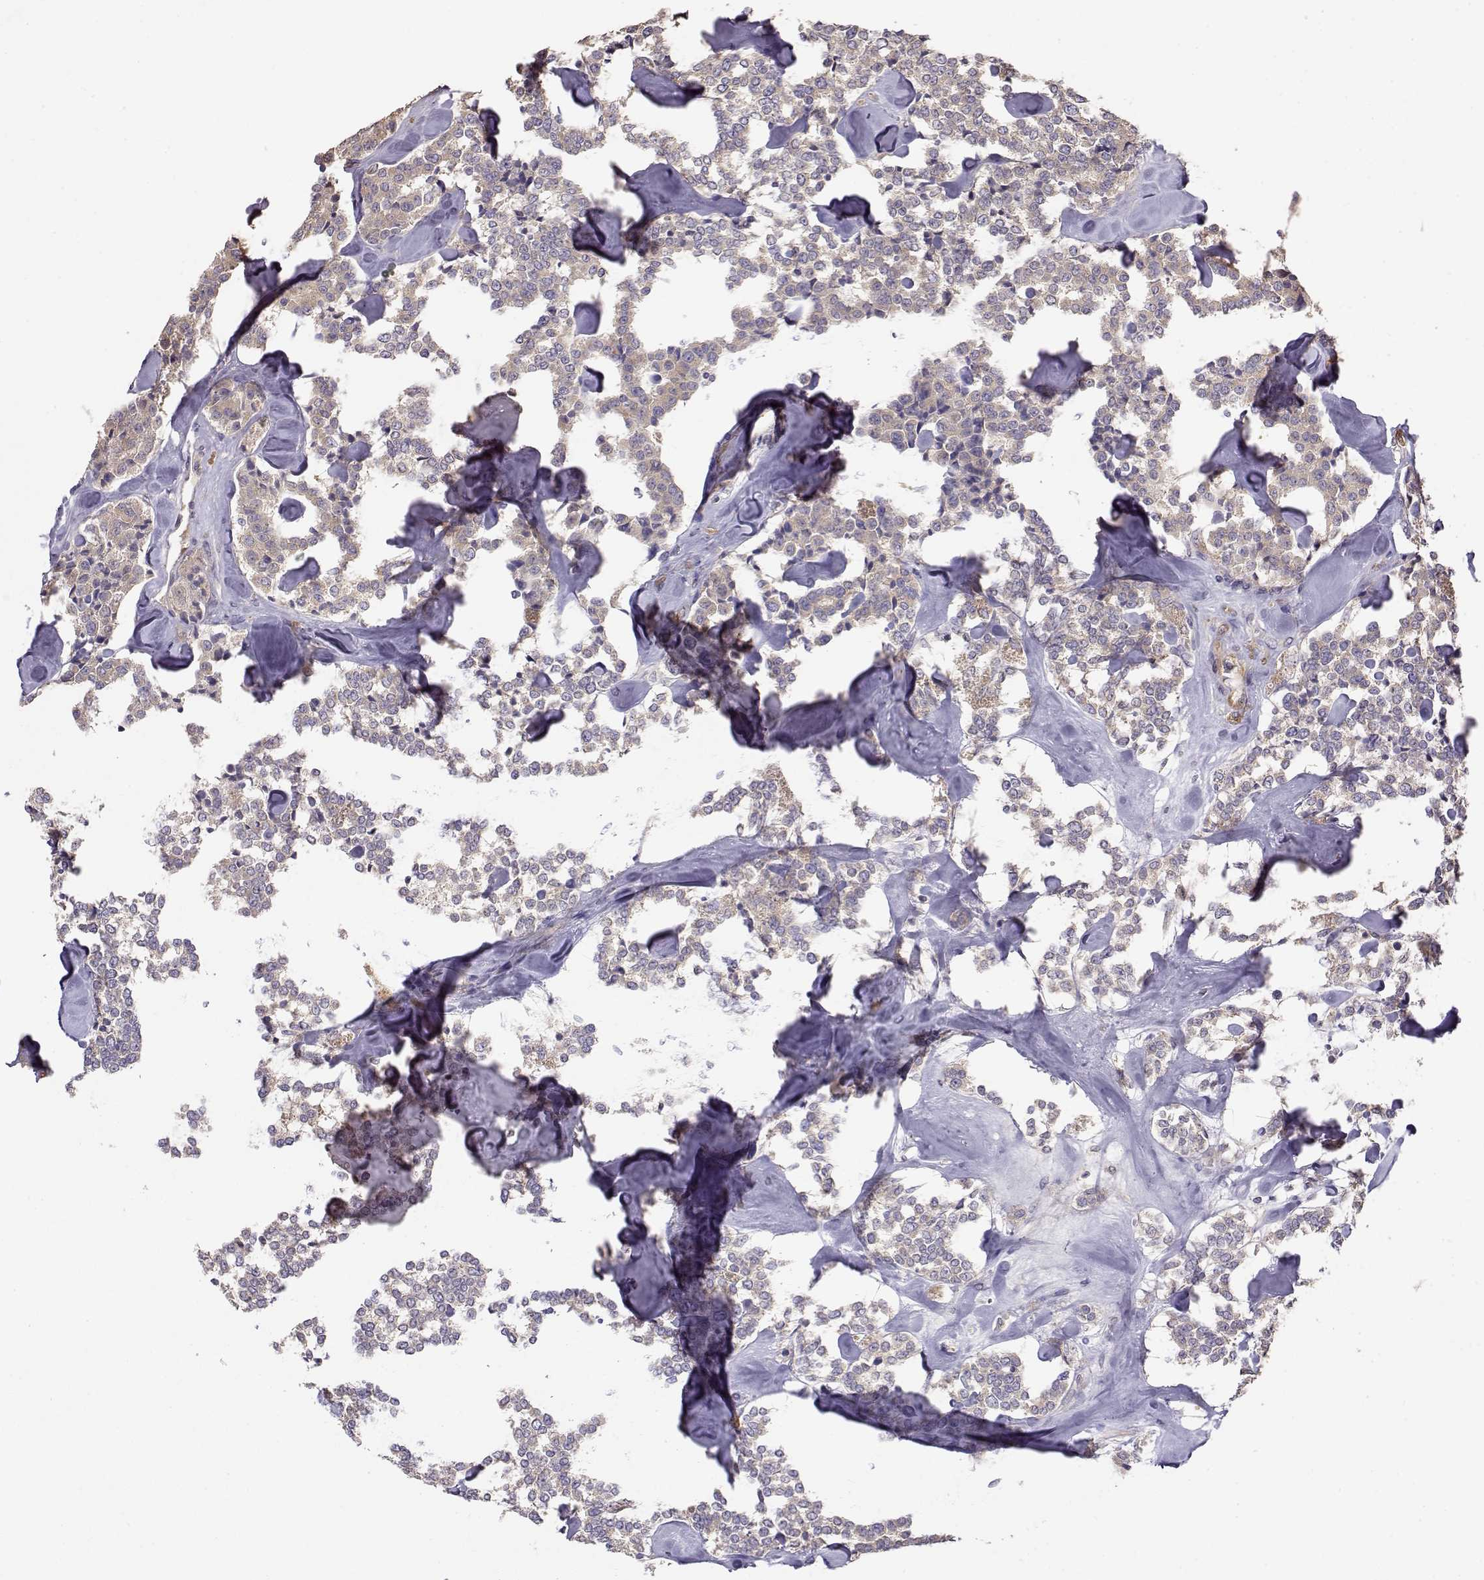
{"staining": {"intensity": "weak", "quantity": ">75%", "location": "cytoplasmic/membranous"}, "tissue": "carcinoid", "cell_type": "Tumor cells", "image_type": "cancer", "snomed": [{"axis": "morphology", "description": "Carcinoid, malignant, NOS"}, {"axis": "topography", "description": "Pancreas"}], "caption": "Human carcinoid stained with a brown dye exhibits weak cytoplasmic/membranous positive staining in approximately >75% of tumor cells.", "gene": "CRIM1", "patient": {"sex": "male", "age": 41}}